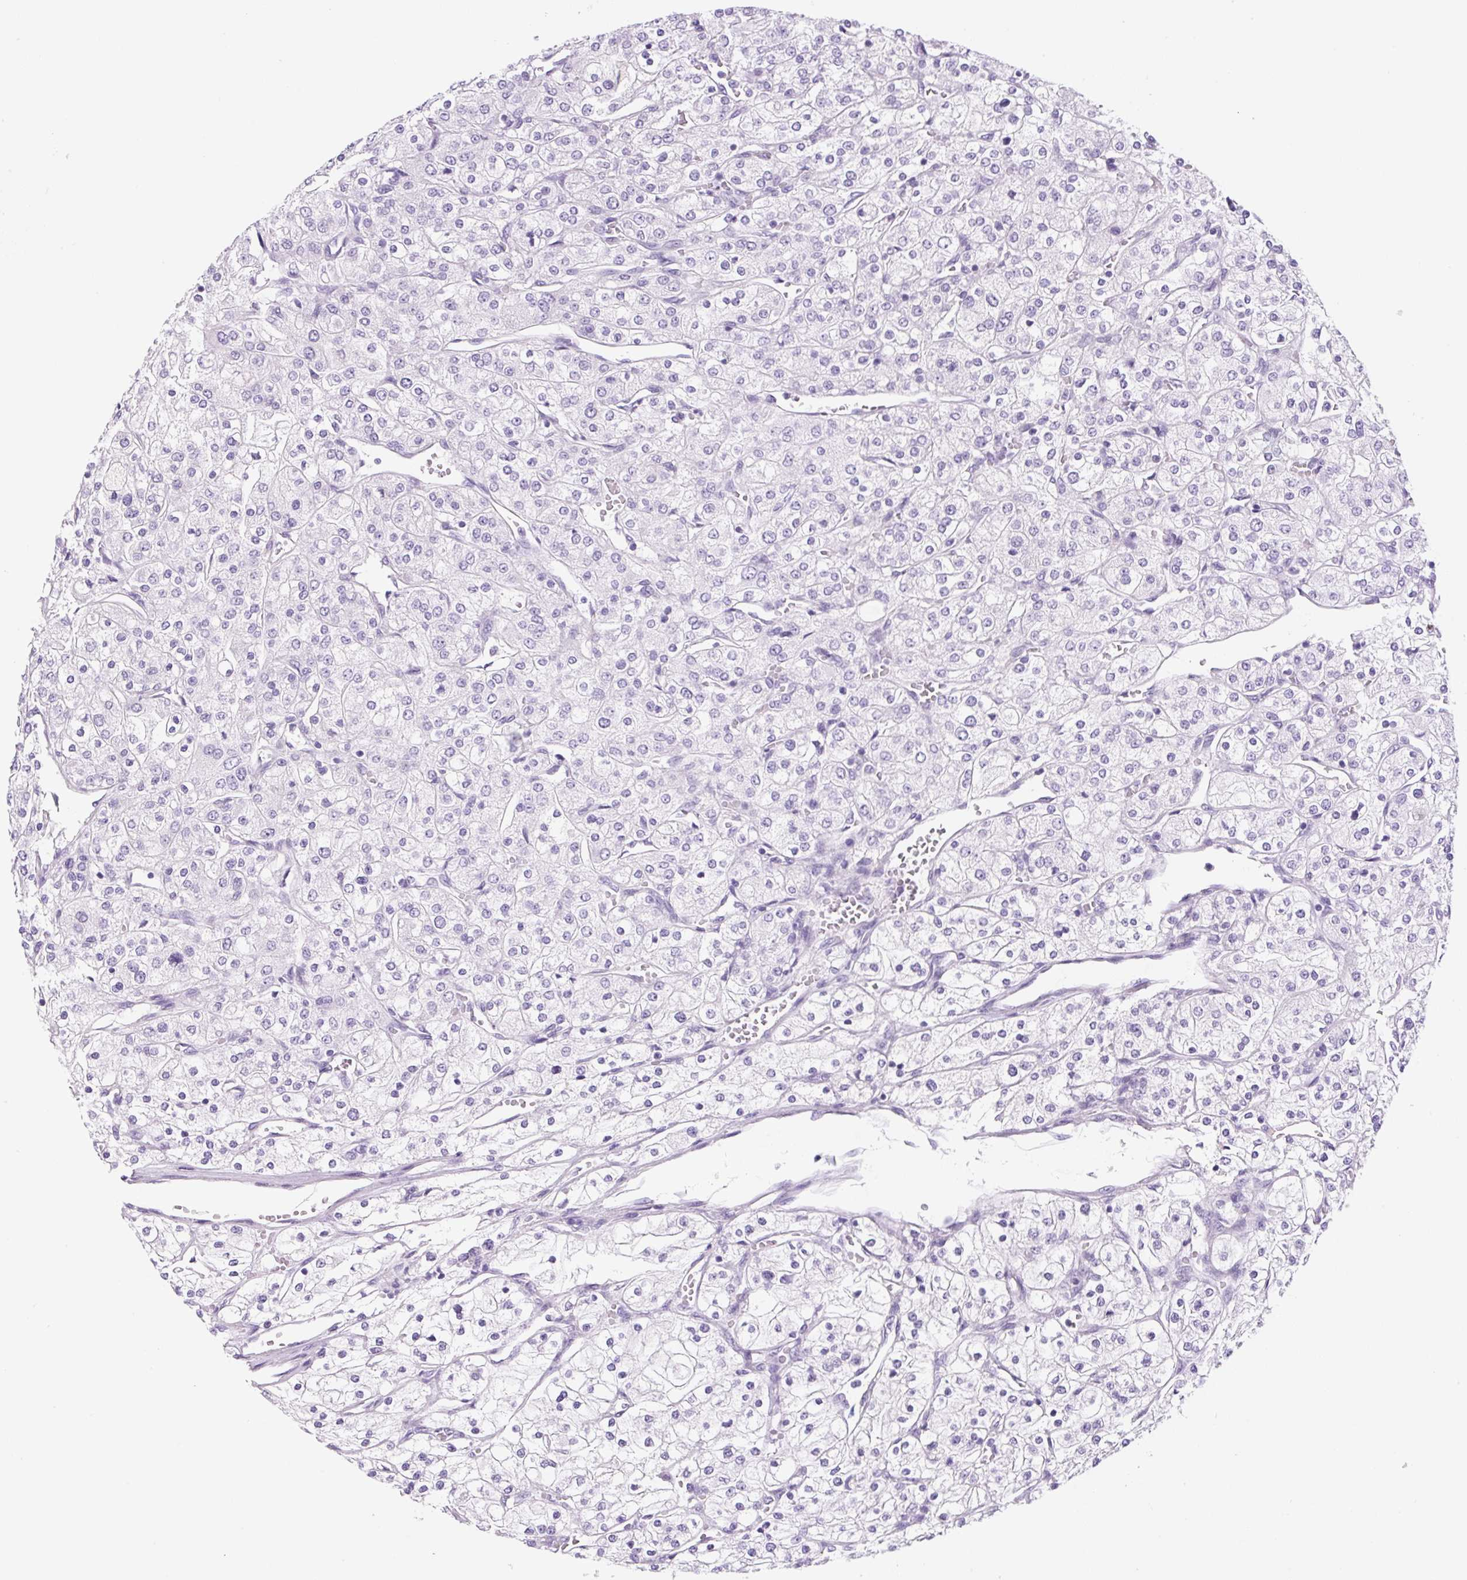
{"staining": {"intensity": "negative", "quantity": "none", "location": "none"}, "tissue": "renal cancer", "cell_type": "Tumor cells", "image_type": "cancer", "snomed": [{"axis": "morphology", "description": "Adenocarcinoma, NOS"}, {"axis": "topography", "description": "Kidney"}], "caption": "A histopathology image of human renal cancer is negative for staining in tumor cells.", "gene": "PRRT1", "patient": {"sex": "male", "age": 80}}